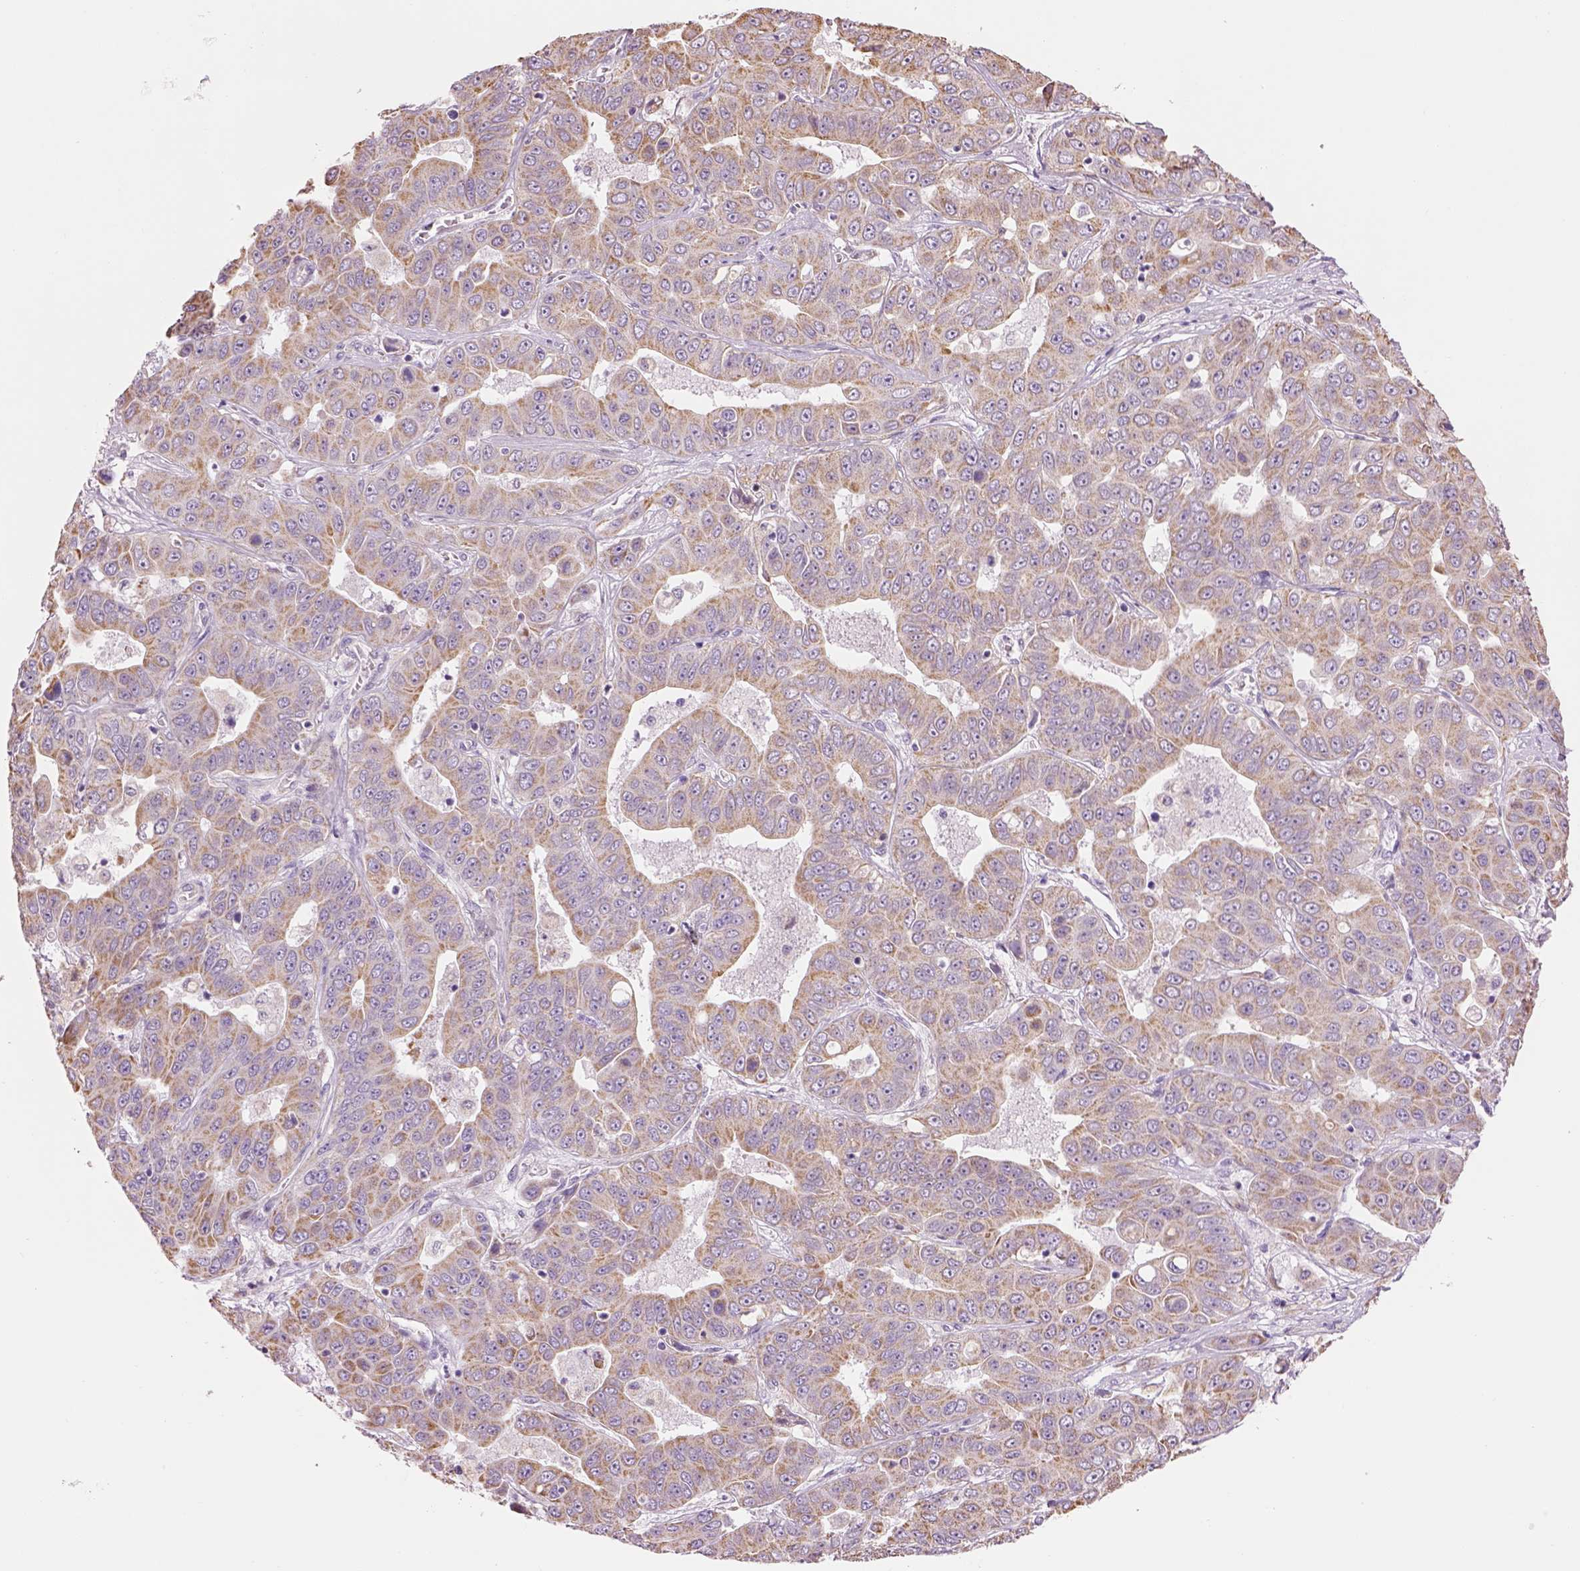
{"staining": {"intensity": "moderate", "quantity": "25%-75%", "location": "cytoplasmic/membranous"}, "tissue": "liver cancer", "cell_type": "Tumor cells", "image_type": "cancer", "snomed": [{"axis": "morphology", "description": "Cholangiocarcinoma"}, {"axis": "topography", "description": "Liver"}], "caption": "Immunohistochemical staining of human liver cancer exhibits moderate cytoplasmic/membranous protein positivity in about 25%-75% of tumor cells. (Brightfield microscopy of DAB IHC at high magnification).", "gene": "IFT52", "patient": {"sex": "female", "age": 52}}